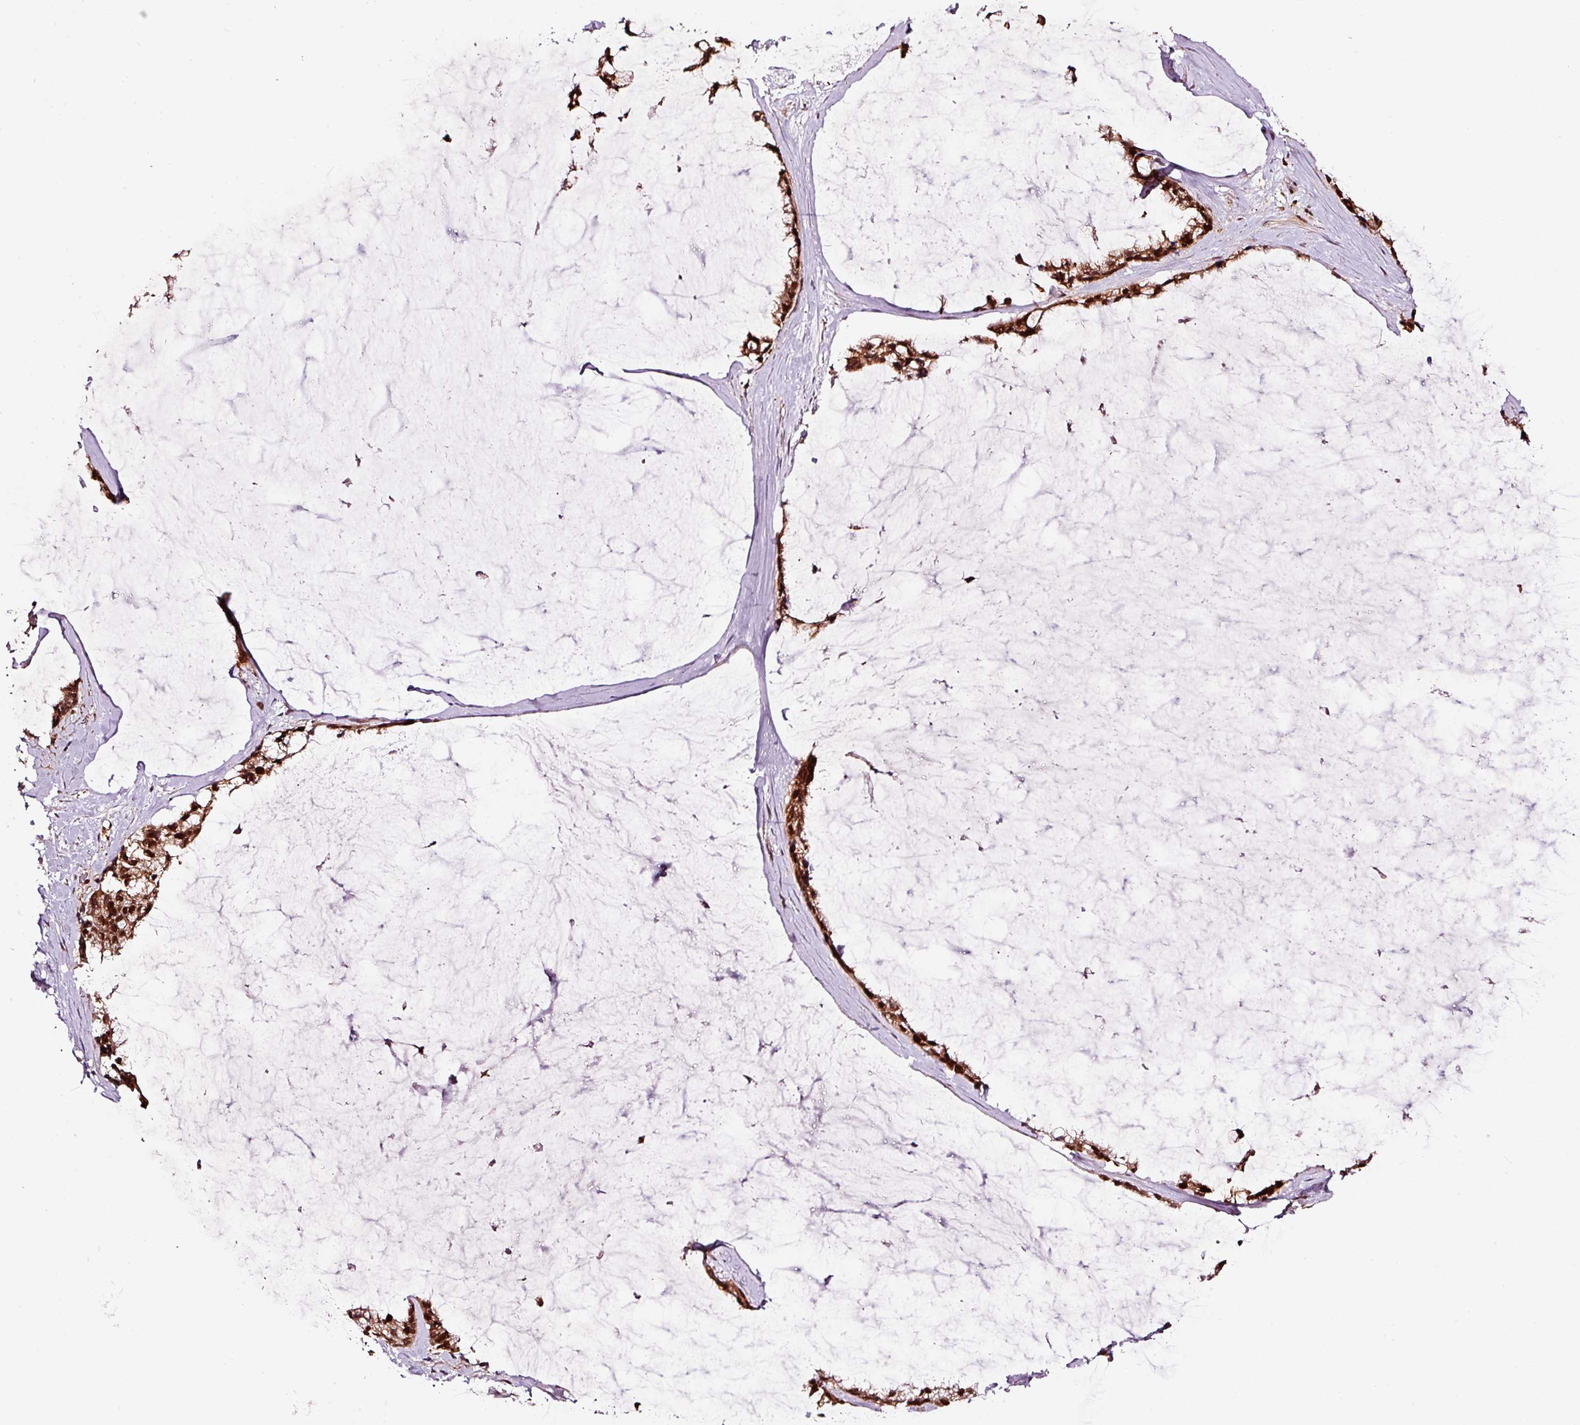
{"staining": {"intensity": "moderate", "quantity": ">75%", "location": "nuclear"}, "tissue": "ovarian cancer", "cell_type": "Tumor cells", "image_type": "cancer", "snomed": [{"axis": "morphology", "description": "Cystadenocarcinoma, mucinous, NOS"}, {"axis": "topography", "description": "Ovary"}], "caption": "Tumor cells demonstrate moderate nuclear expression in approximately >75% of cells in mucinous cystadenocarcinoma (ovarian).", "gene": "RFC4", "patient": {"sex": "female", "age": 39}}